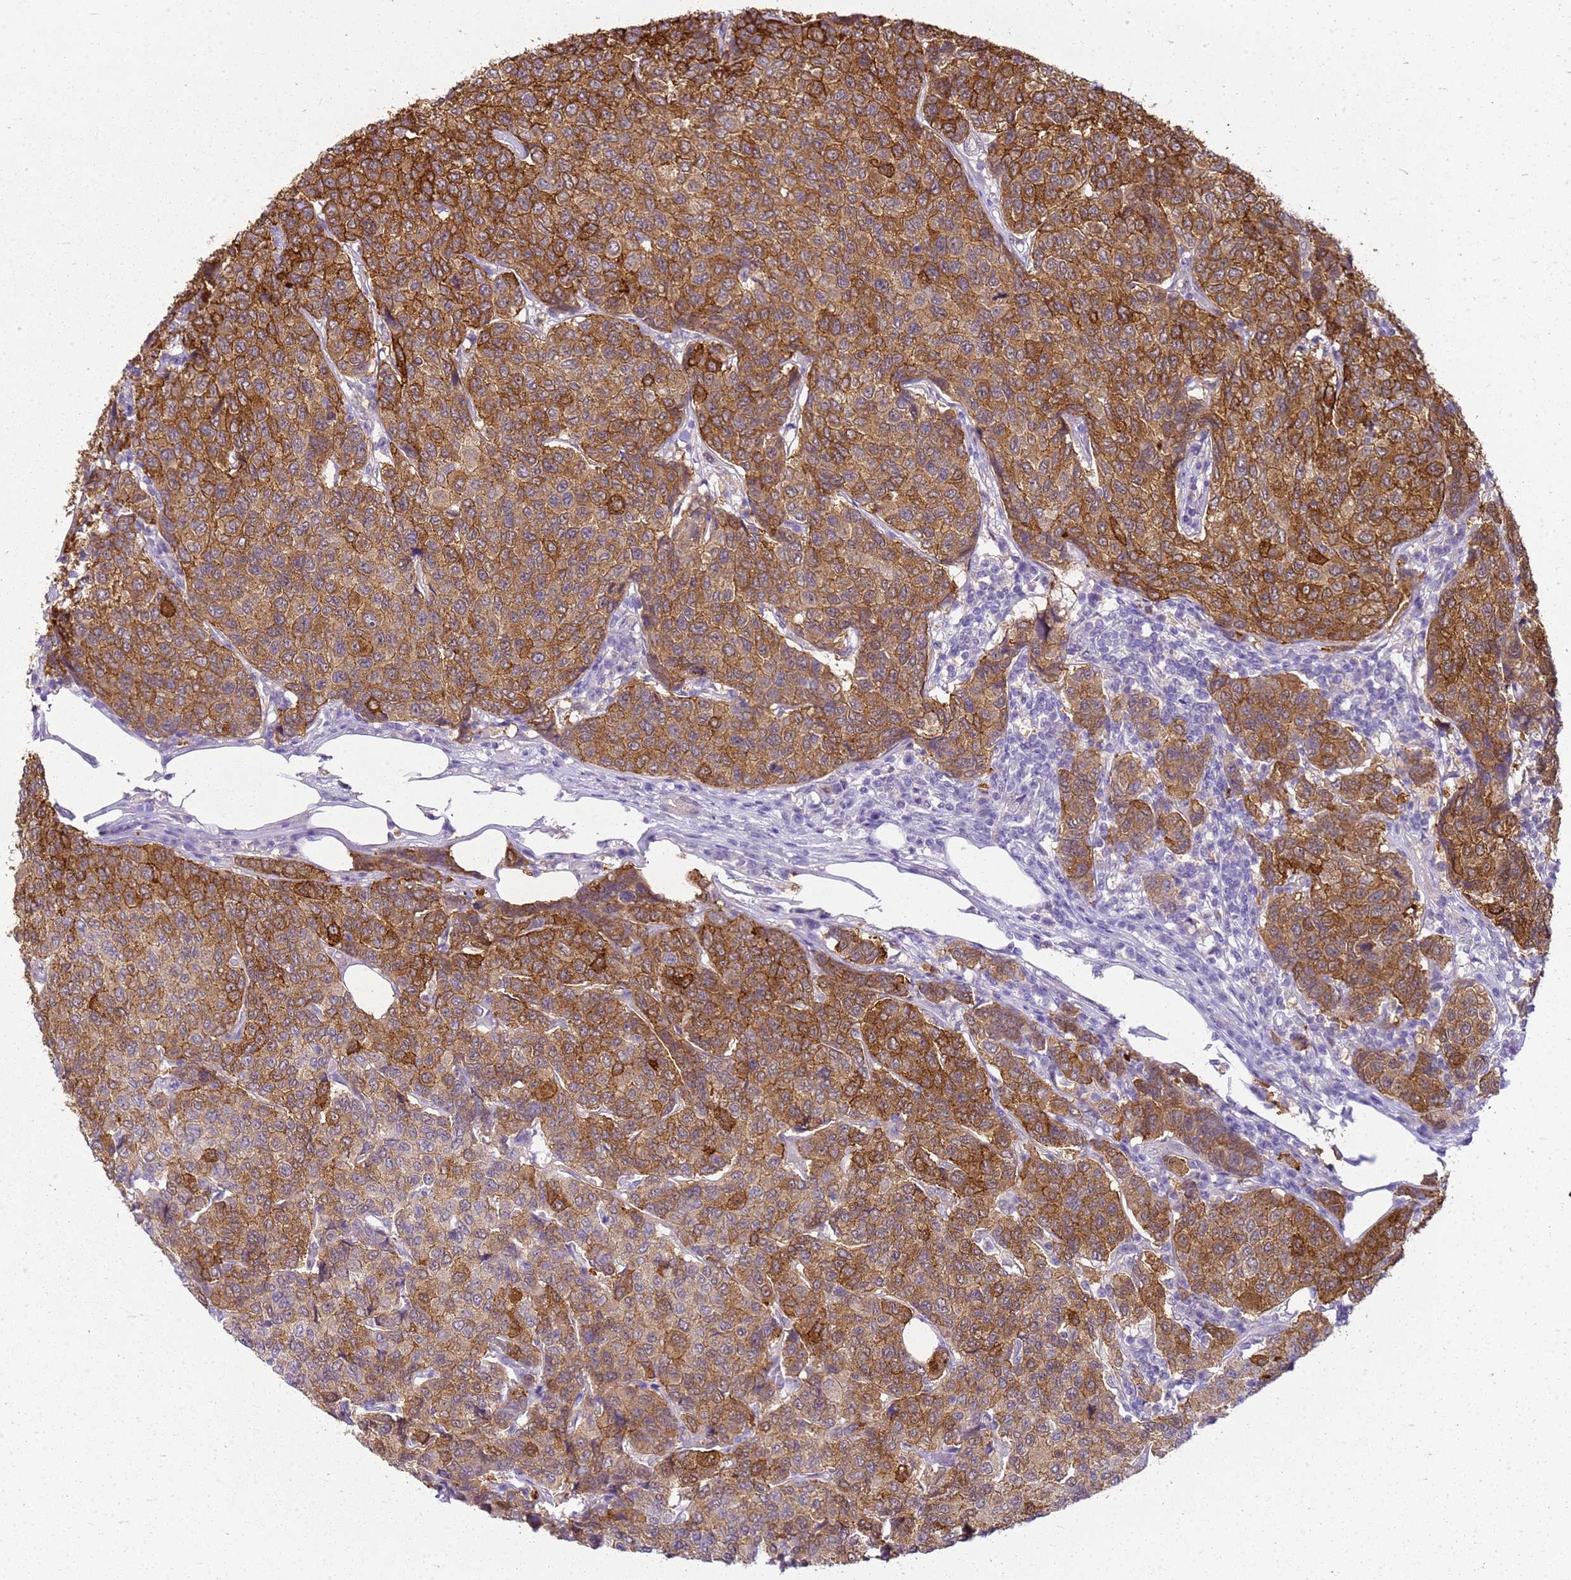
{"staining": {"intensity": "strong", "quantity": ">75%", "location": "cytoplasmic/membranous"}, "tissue": "breast cancer", "cell_type": "Tumor cells", "image_type": "cancer", "snomed": [{"axis": "morphology", "description": "Duct carcinoma"}, {"axis": "topography", "description": "Breast"}], "caption": "Immunohistochemistry (IHC) (DAB) staining of human breast infiltrating ductal carcinoma shows strong cytoplasmic/membranous protein staining in approximately >75% of tumor cells. Using DAB (3,3'-diaminobenzidine) (brown) and hematoxylin (blue) stains, captured at high magnification using brightfield microscopy.", "gene": "HSPB1", "patient": {"sex": "female", "age": 55}}